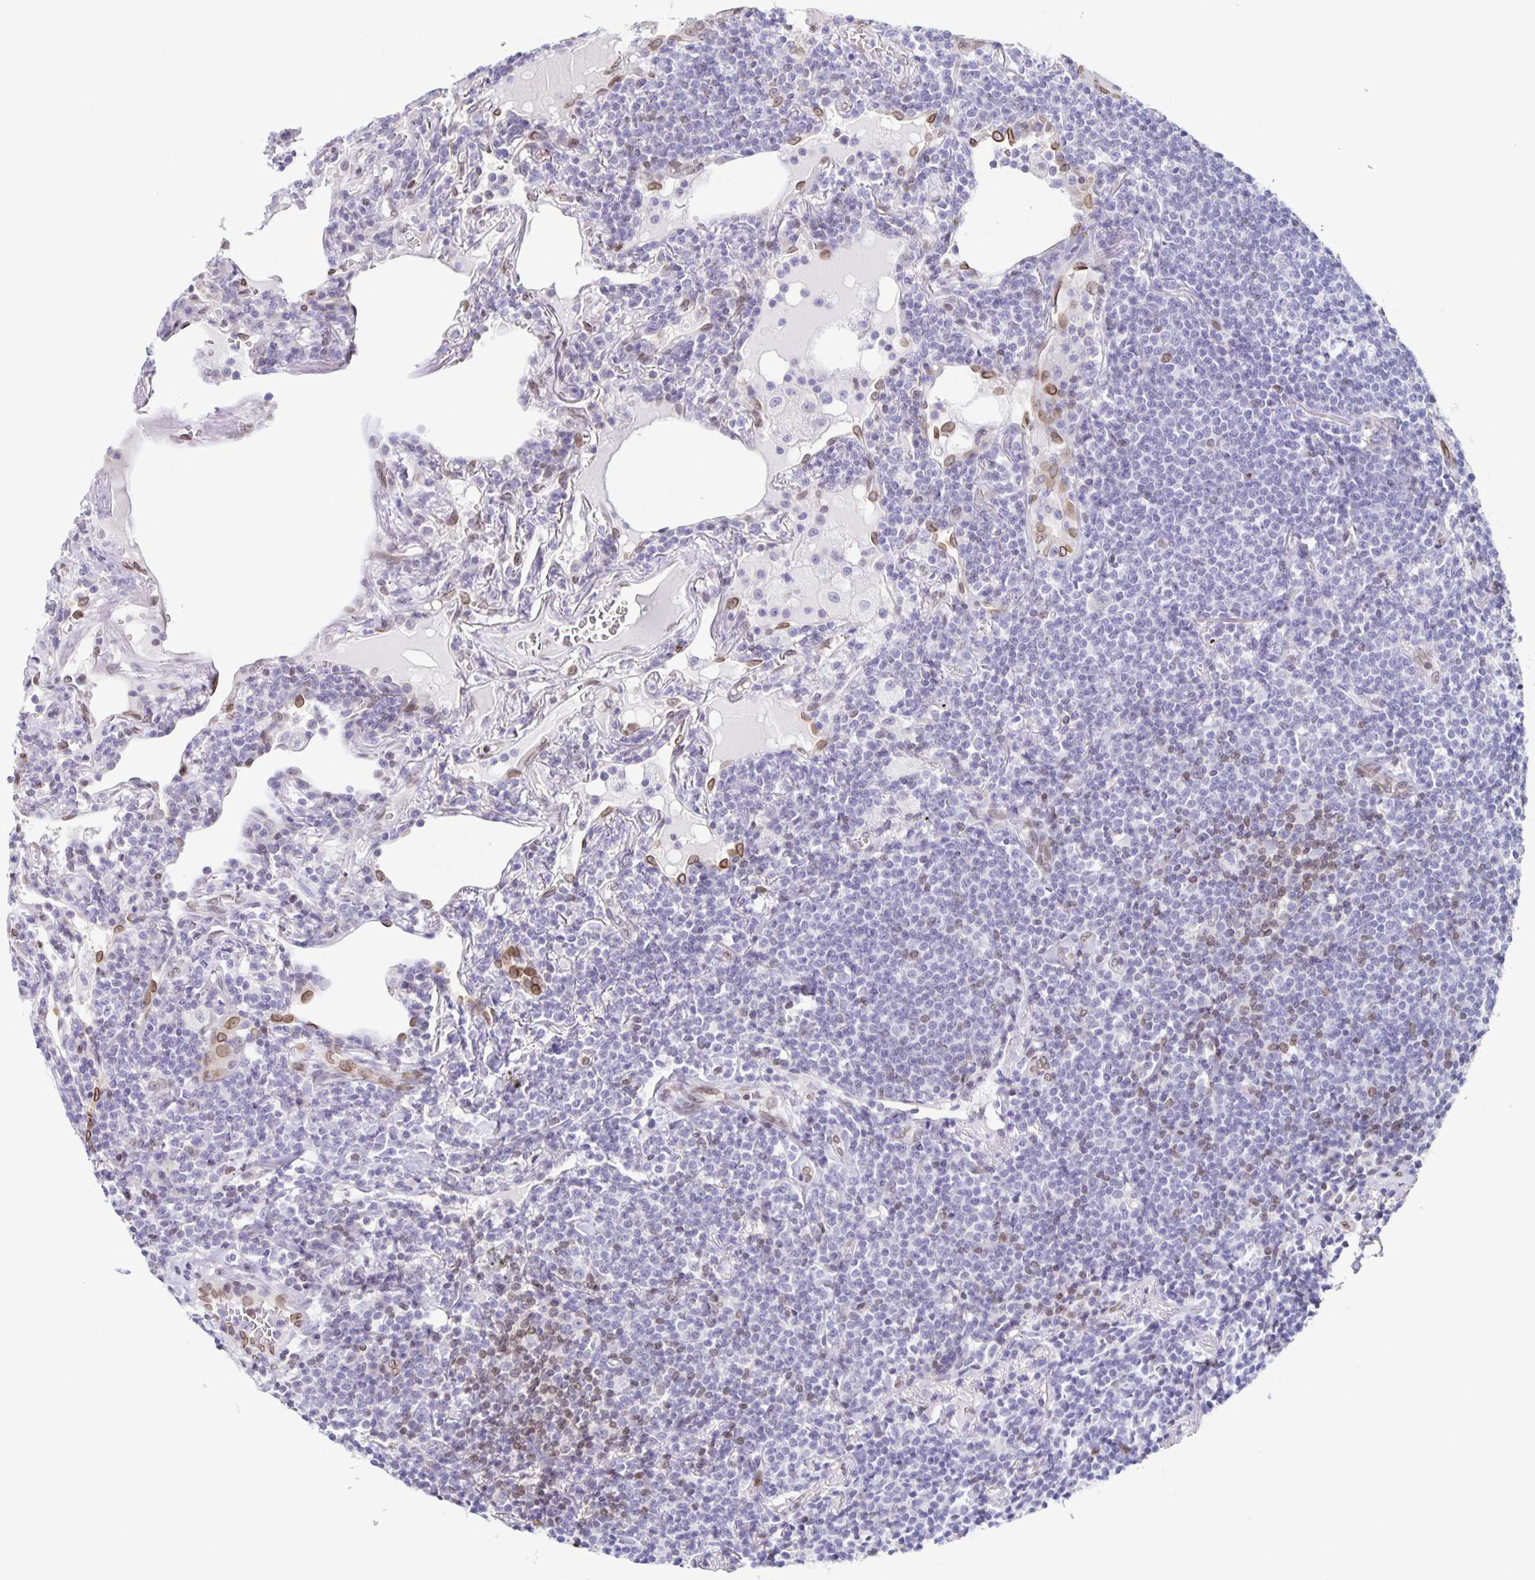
{"staining": {"intensity": "negative", "quantity": "none", "location": "none"}, "tissue": "lymphoma", "cell_type": "Tumor cells", "image_type": "cancer", "snomed": [{"axis": "morphology", "description": "Malignant lymphoma, non-Hodgkin's type, Low grade"}, {"axis": "topography", "description": "Lung"}], "caption": "The photomicrograph shows no staining of tumor cells in lymphoma.", "gene": "SYNE2", "patient": {"sex": "female", "age": 71}}